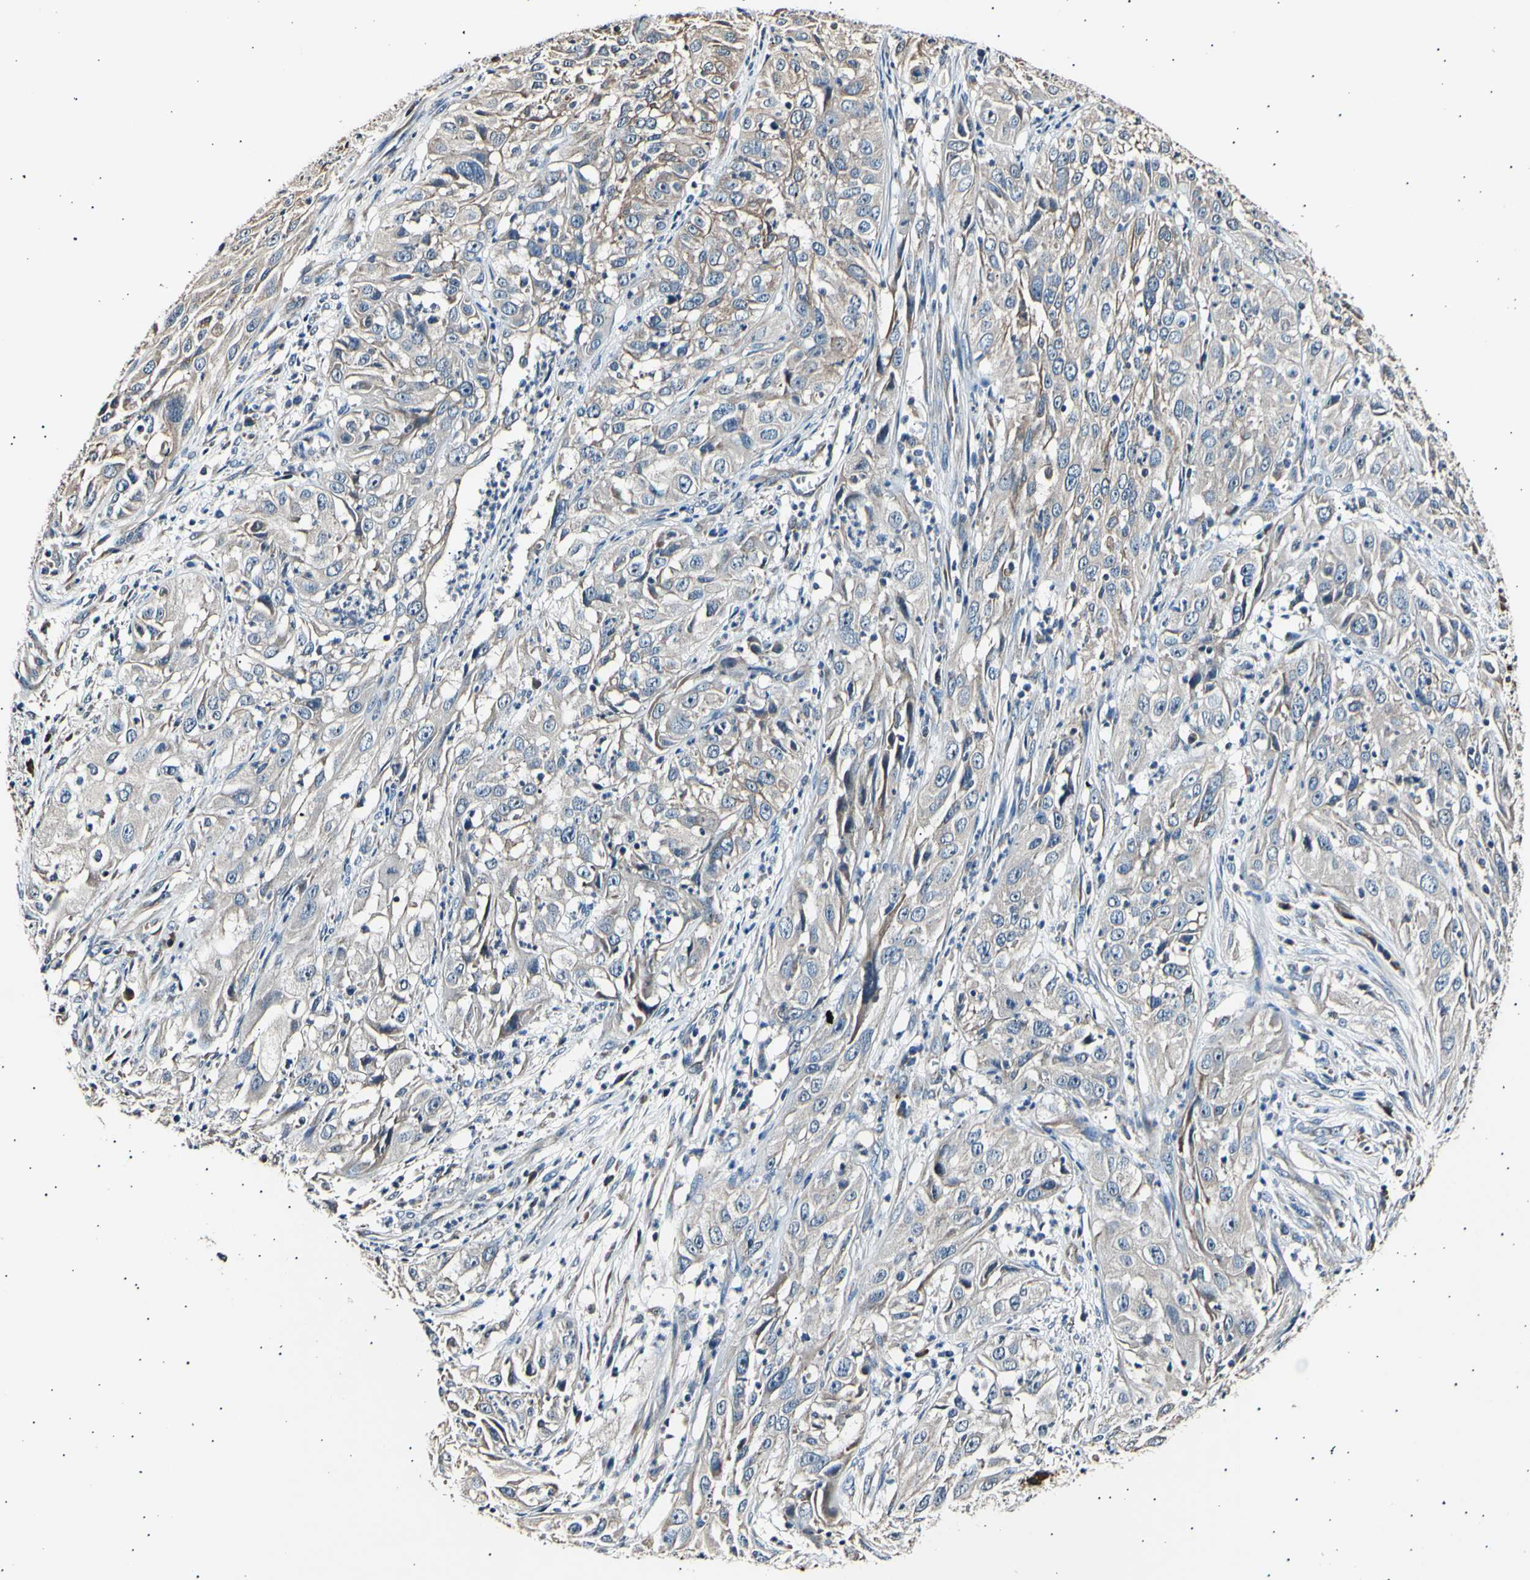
{"staining": {"intensity": "weak", "quantity": ">75%", "location": "cytoplasmic/membranous"}, "tissue": "cervical cancer", "cell_type": "Tumor cells", "image_type": "cancer", "snomed": [{"axis": "morphology", "description": "Squamous cell carcinoma, NOS"}, {"axis": "topography", "description": "Cervix"}], "caption": "Immunohistochemical staining of cervical cancer displays weak cytoplasmic/membranous protein staining in about >75% of tumor cells.", "gene": "ITGA6", "patient": {"sex": "female", "age": 32}}